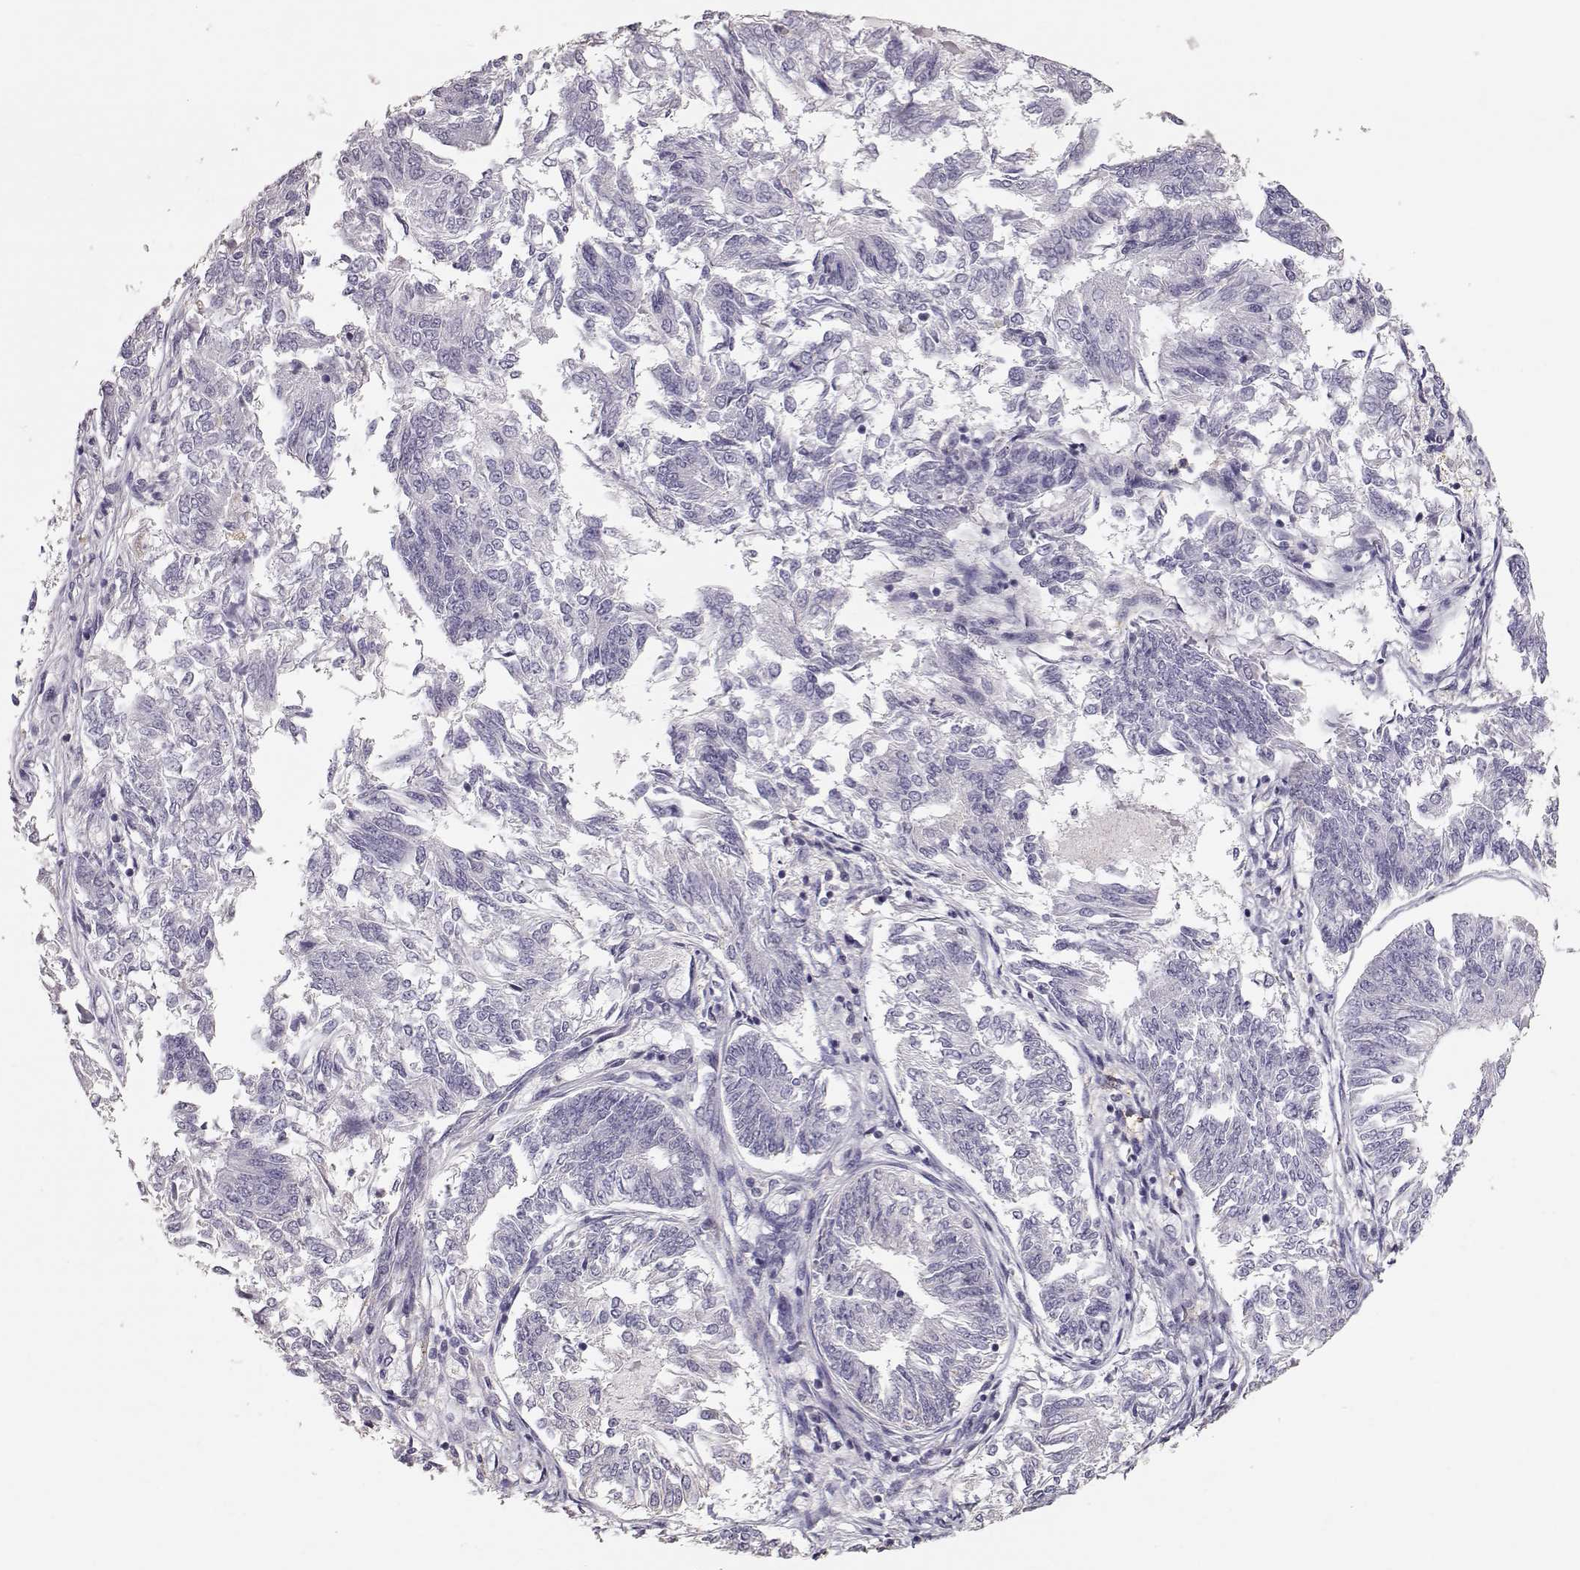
{"staining": {"intensity": "negative", "quantity": "none", "location": "none"}, "tissue": "endometrial cancer", "cell_type": "Tumor cells", "image_type": "cancer", "snomed": [{"axis": "morphology", "description": "Adenocarcinoma, NOS"}, {"axis": "topography", "description": "Endometrium"}], "caption": "Tumor cells show no significant protein staining in endometrial adenocarcinoma. (DAB immunohistochemistry (IHC), high magnification).", "gene": "POU1F1", "patient": {"sex": "female", "age": 58}}